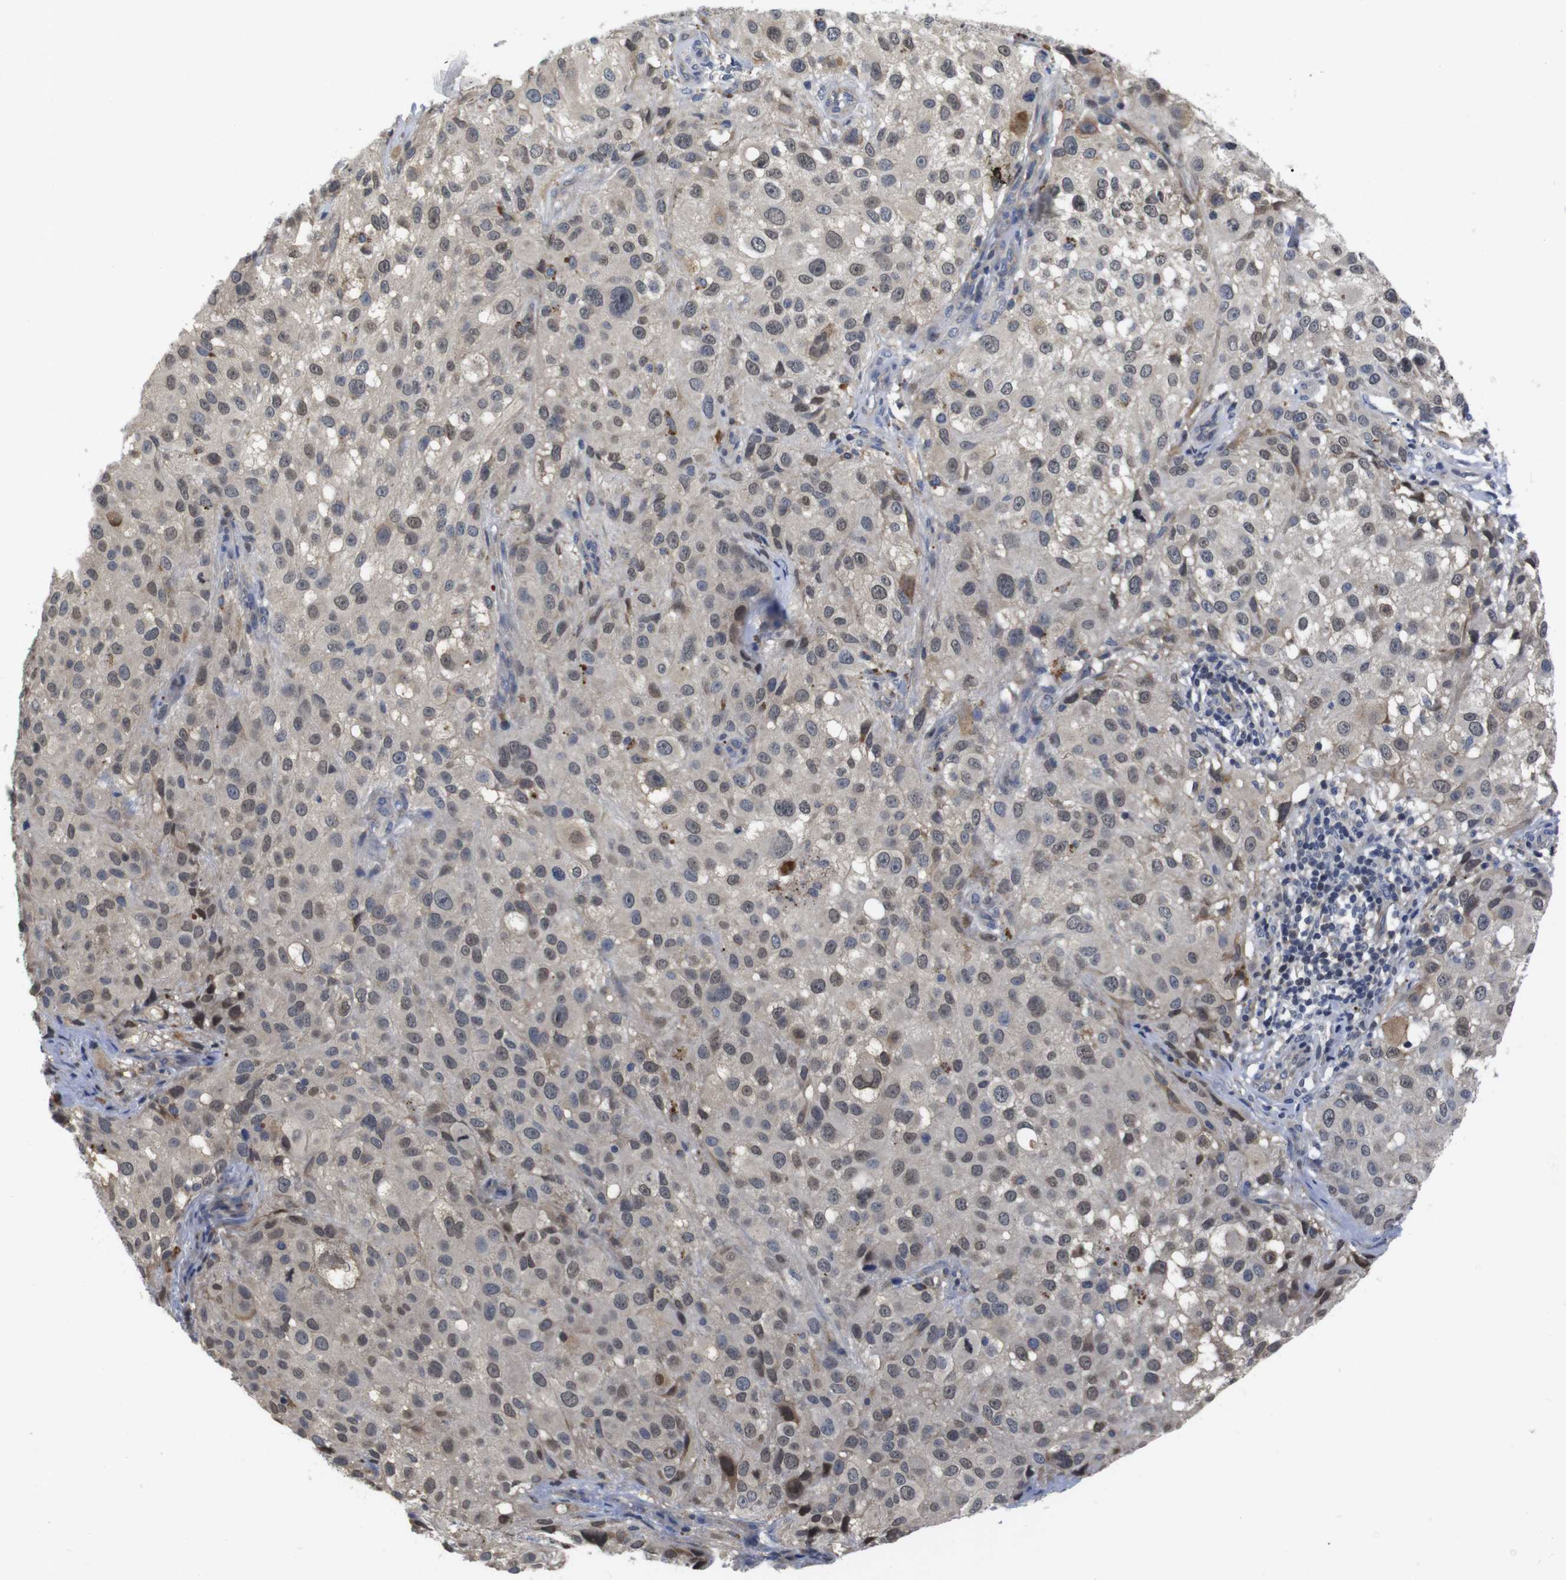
{"staining": {"intensity": "moderate", "quantity": ">75%", "location": "cytoplasmic/membranous,nuclear"}, "tissue": "melanoma", "cell_type": "Tumor cells", "image_type": "cancer", "snomed": [{"axis": "morphology", "description": "Necrosis, NOS"}, {"axis": "morphology", "description": "Malignant melanoma, NOS"}, {"axis": "topography", "description": "Skin"}], "caption": "Immunohistochemical staining of human melanoma shows medium levels of moderate cytoplasmic/membranous and nuclear protein expression in about >75% of tumor cells.", "gene": "FNTA", "patient": {"sex": "female", "age": 87}}